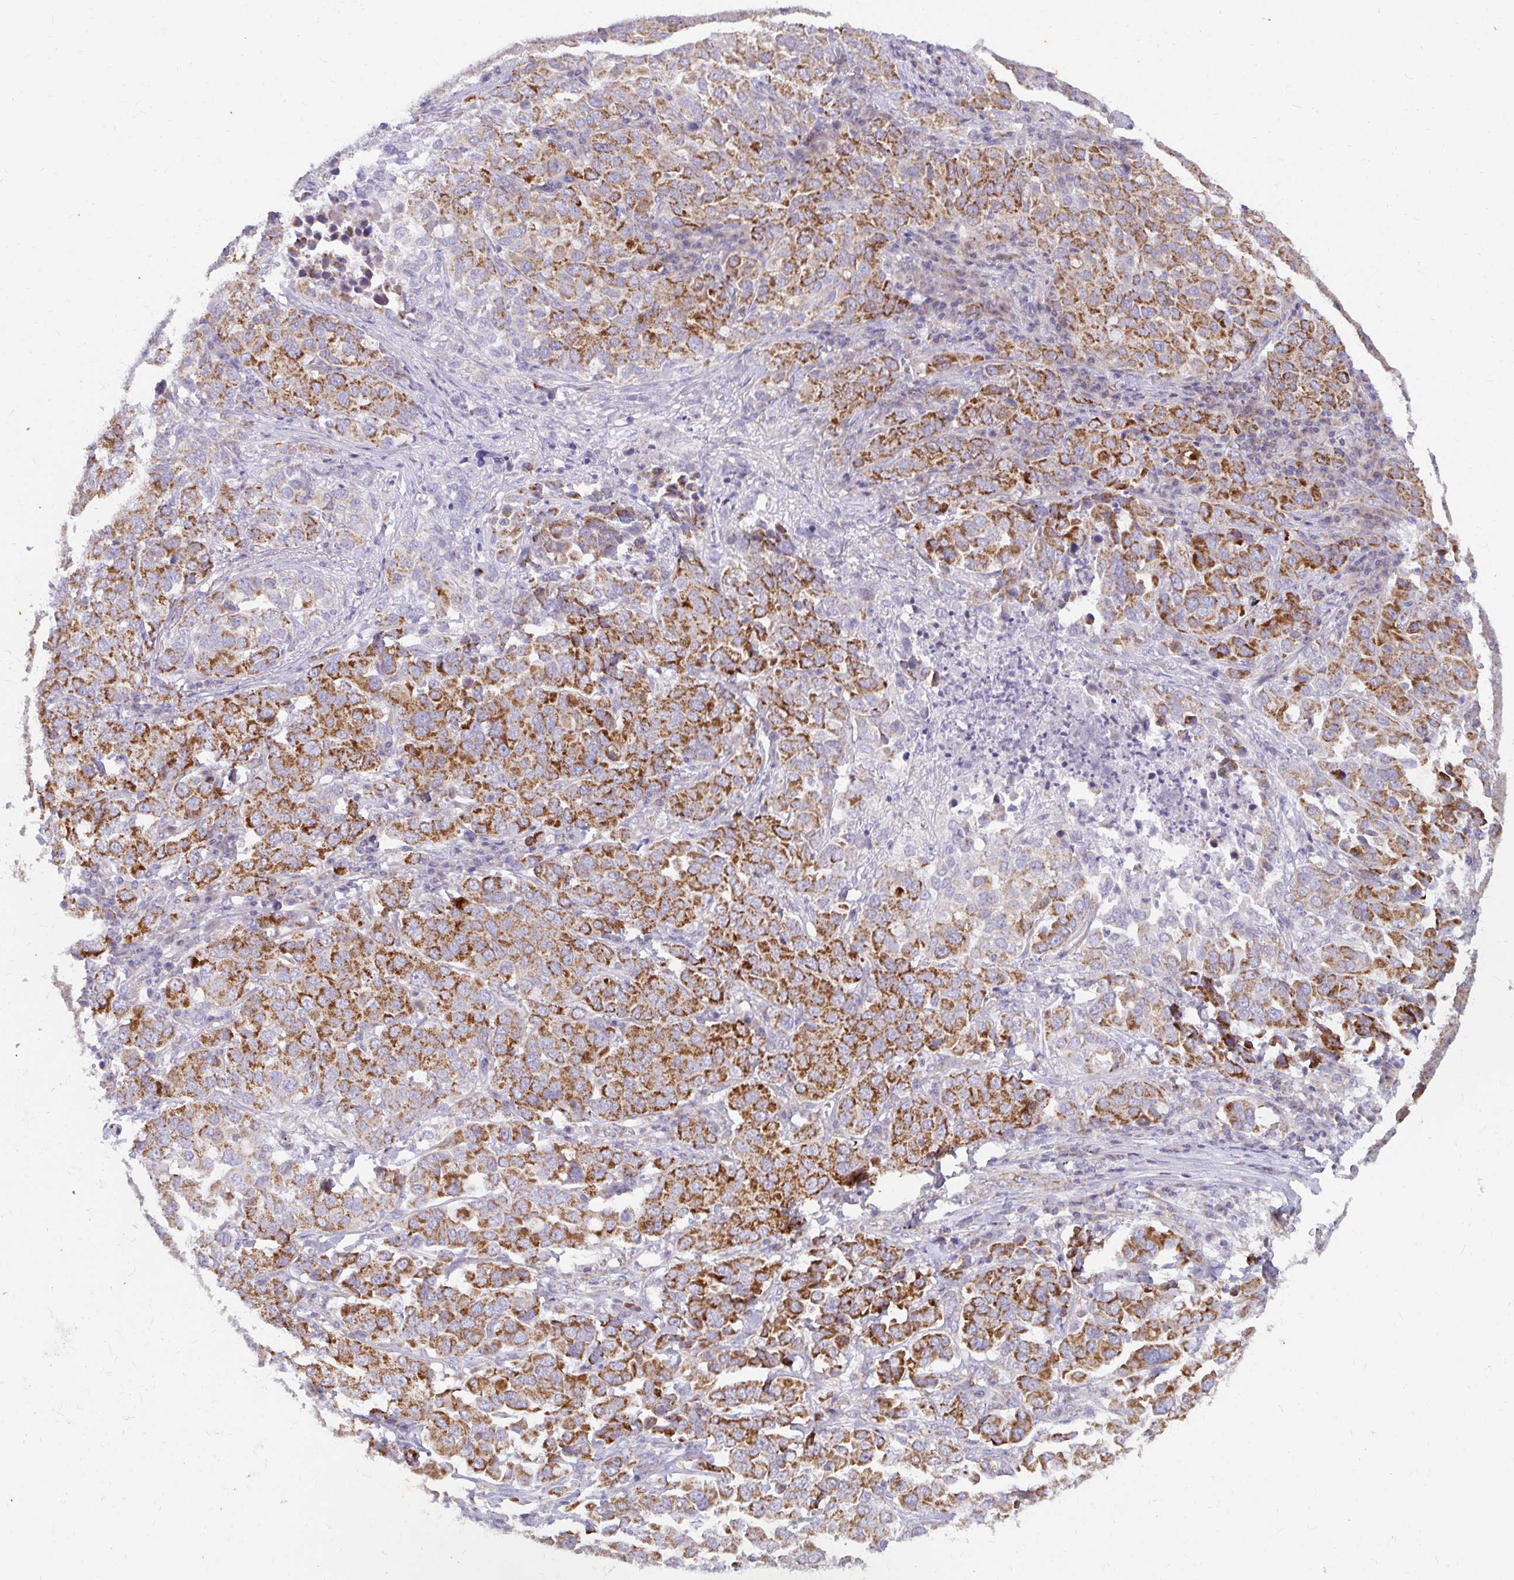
{"staining": {"intensity": "strong", "quantity": ">75%", "location": "cytoplasmic/membranous"}, "tissue": "lung cancer", "cell_type": "Tumor cells", "image_type": "cancer", "snomed": [{"axis": "morphology", "description": "Adenocarcinoma, NOS"}, {"axis": "morphology", "description": "Adenocarcinoma, metastatic, NOS"}, {"axis": "topography", "description": "Lymph node"}, {"axis": "topography", "description": "Lung"}], "caption": "A high amount of strong cytoplasmic/membranous positivity is present in approximately >75% of tumor cells in adenocarcinoma (lung) tissue.", "gene": "EXOC5", "patient": {"sex": "female", "age": 65}}